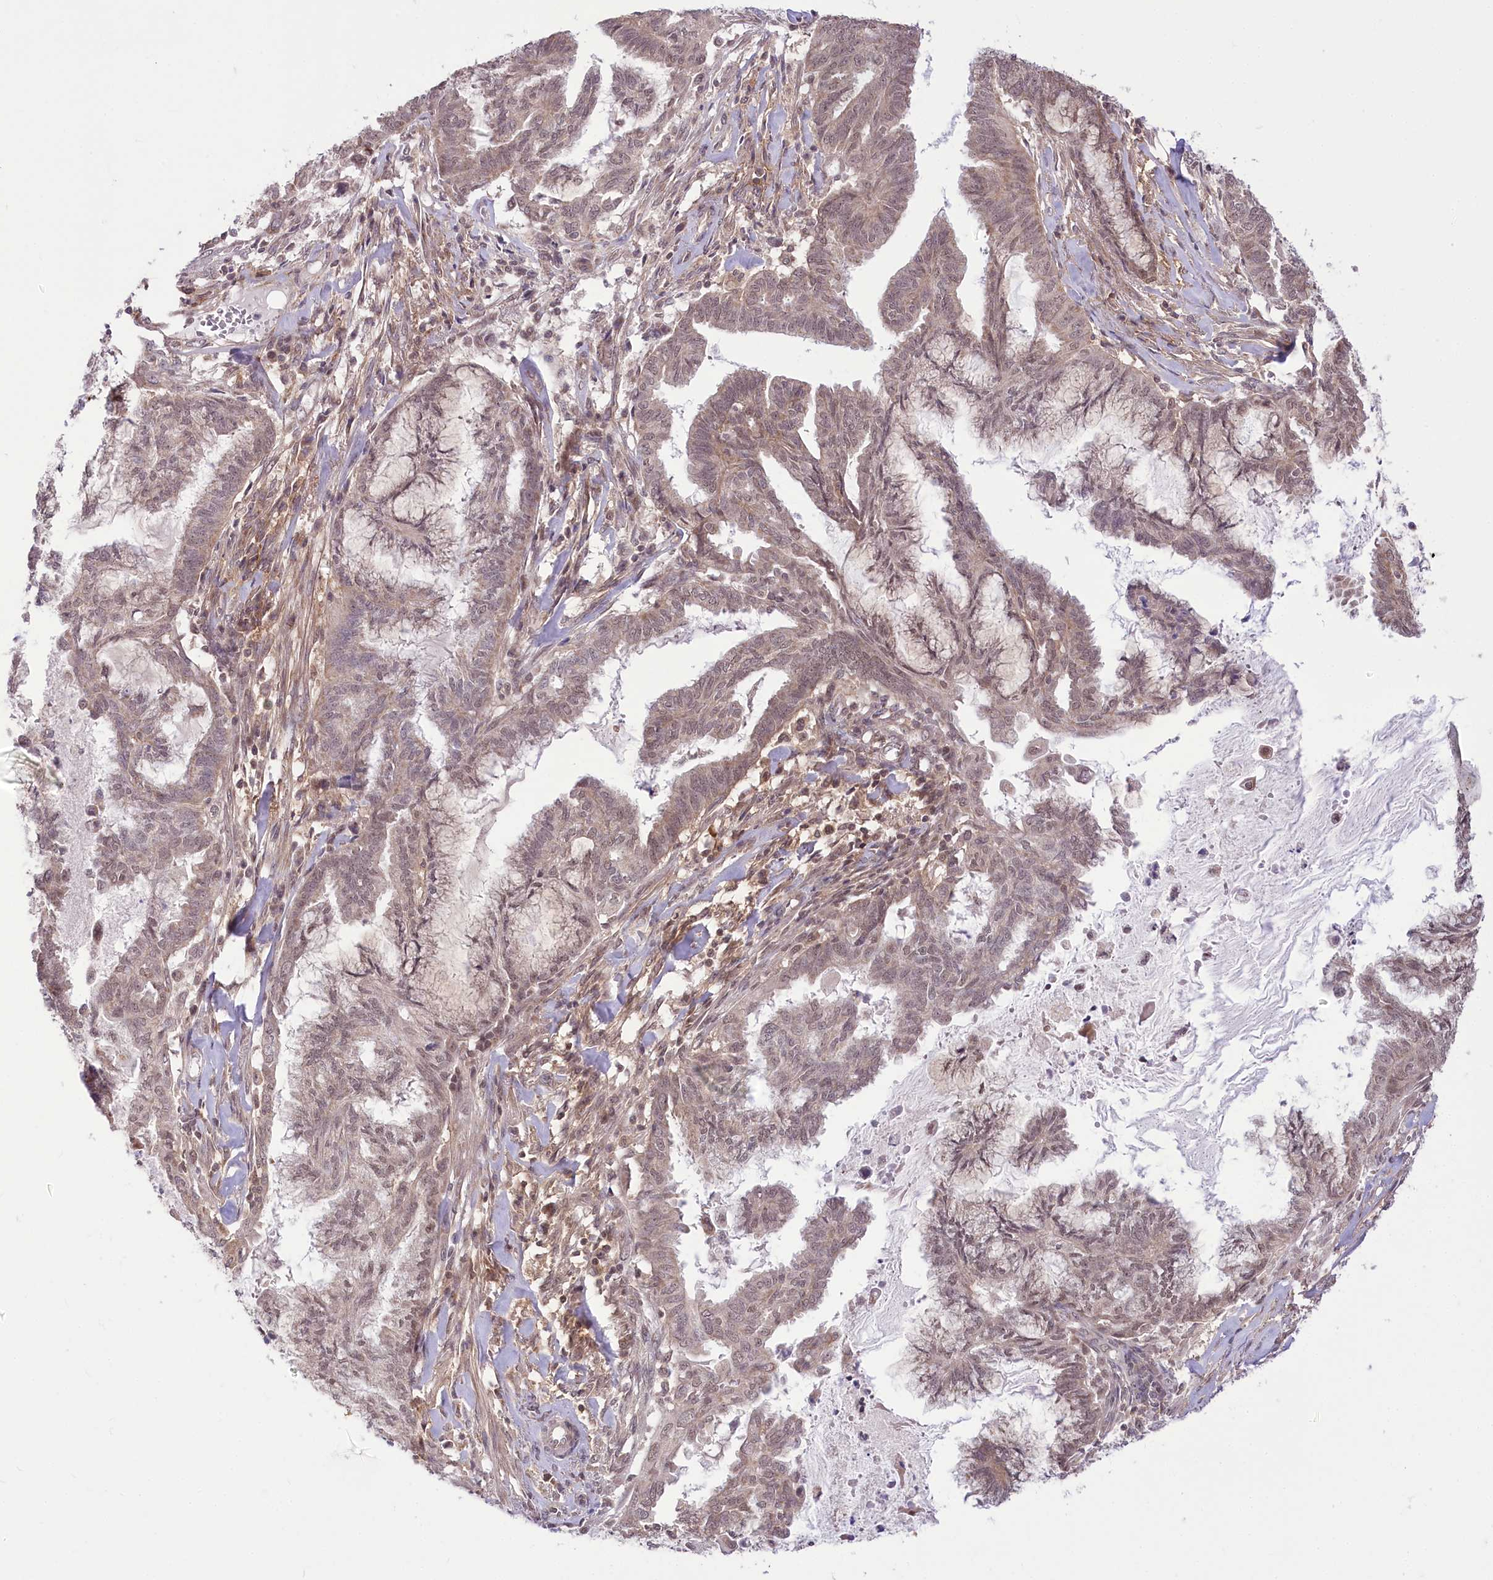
{"staining": {"intensity": "weak", "quantity": ">75%", "location": "nuclear"}, "tissue": "endometrial cancer", "cell_type": "Tumor cells", "image_type": "cancer", "snomed": [{"axis": "morphology", "description": "Adenocarcinoma, NOS"}, {"axis": "topography", "description": "Endometrium"}], "caption": "Weak nuclear staining for a protein is seen in approximately >75% of tumor cells of endometrial adenocarcinoma using IHC.", "gene": "ZMAT2", "patient": {"sex": "female", "age": 86}}